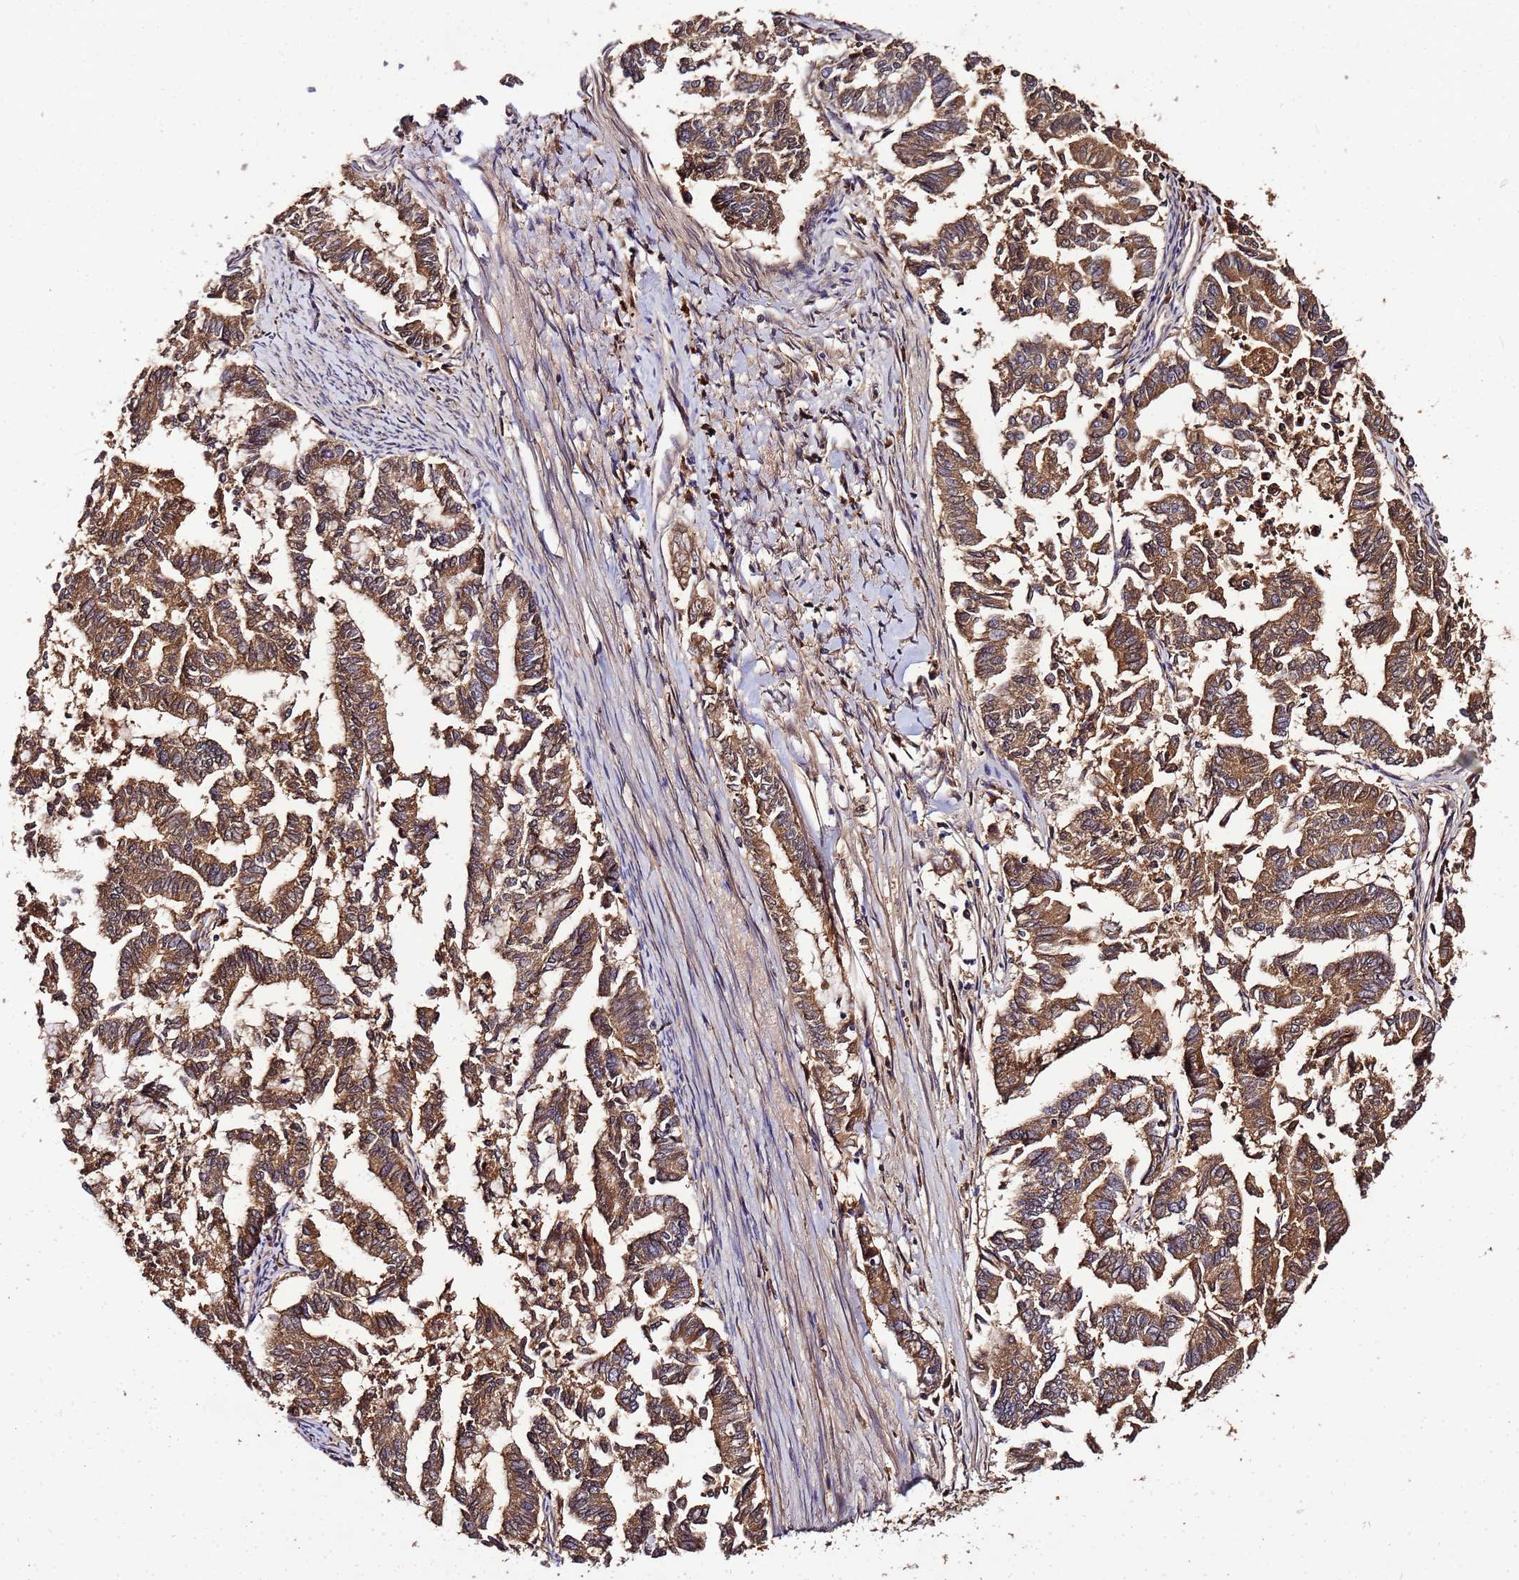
{"staining": {"intensity": "moderate", "quantity": ">75%", "location": "cytoplasmic/membranous"}, "tissue": "endometrial cancer", "cell_type": "Tumor cells", "image_type": "cancer", "snomed": [{"axis": "morphology", "description": "Adenocarcinoma, NOS"}, {"axis": "topography", "description": "Endometrium"}], "caption": "Endometrial adenocarcinoma stained for a protein (brown) shows moderate cytoplasmic/membranous positive expression in about >75% of tumor cells.", "gene": "MTERF1", "patient": {"sex": "female", "age": 79}}